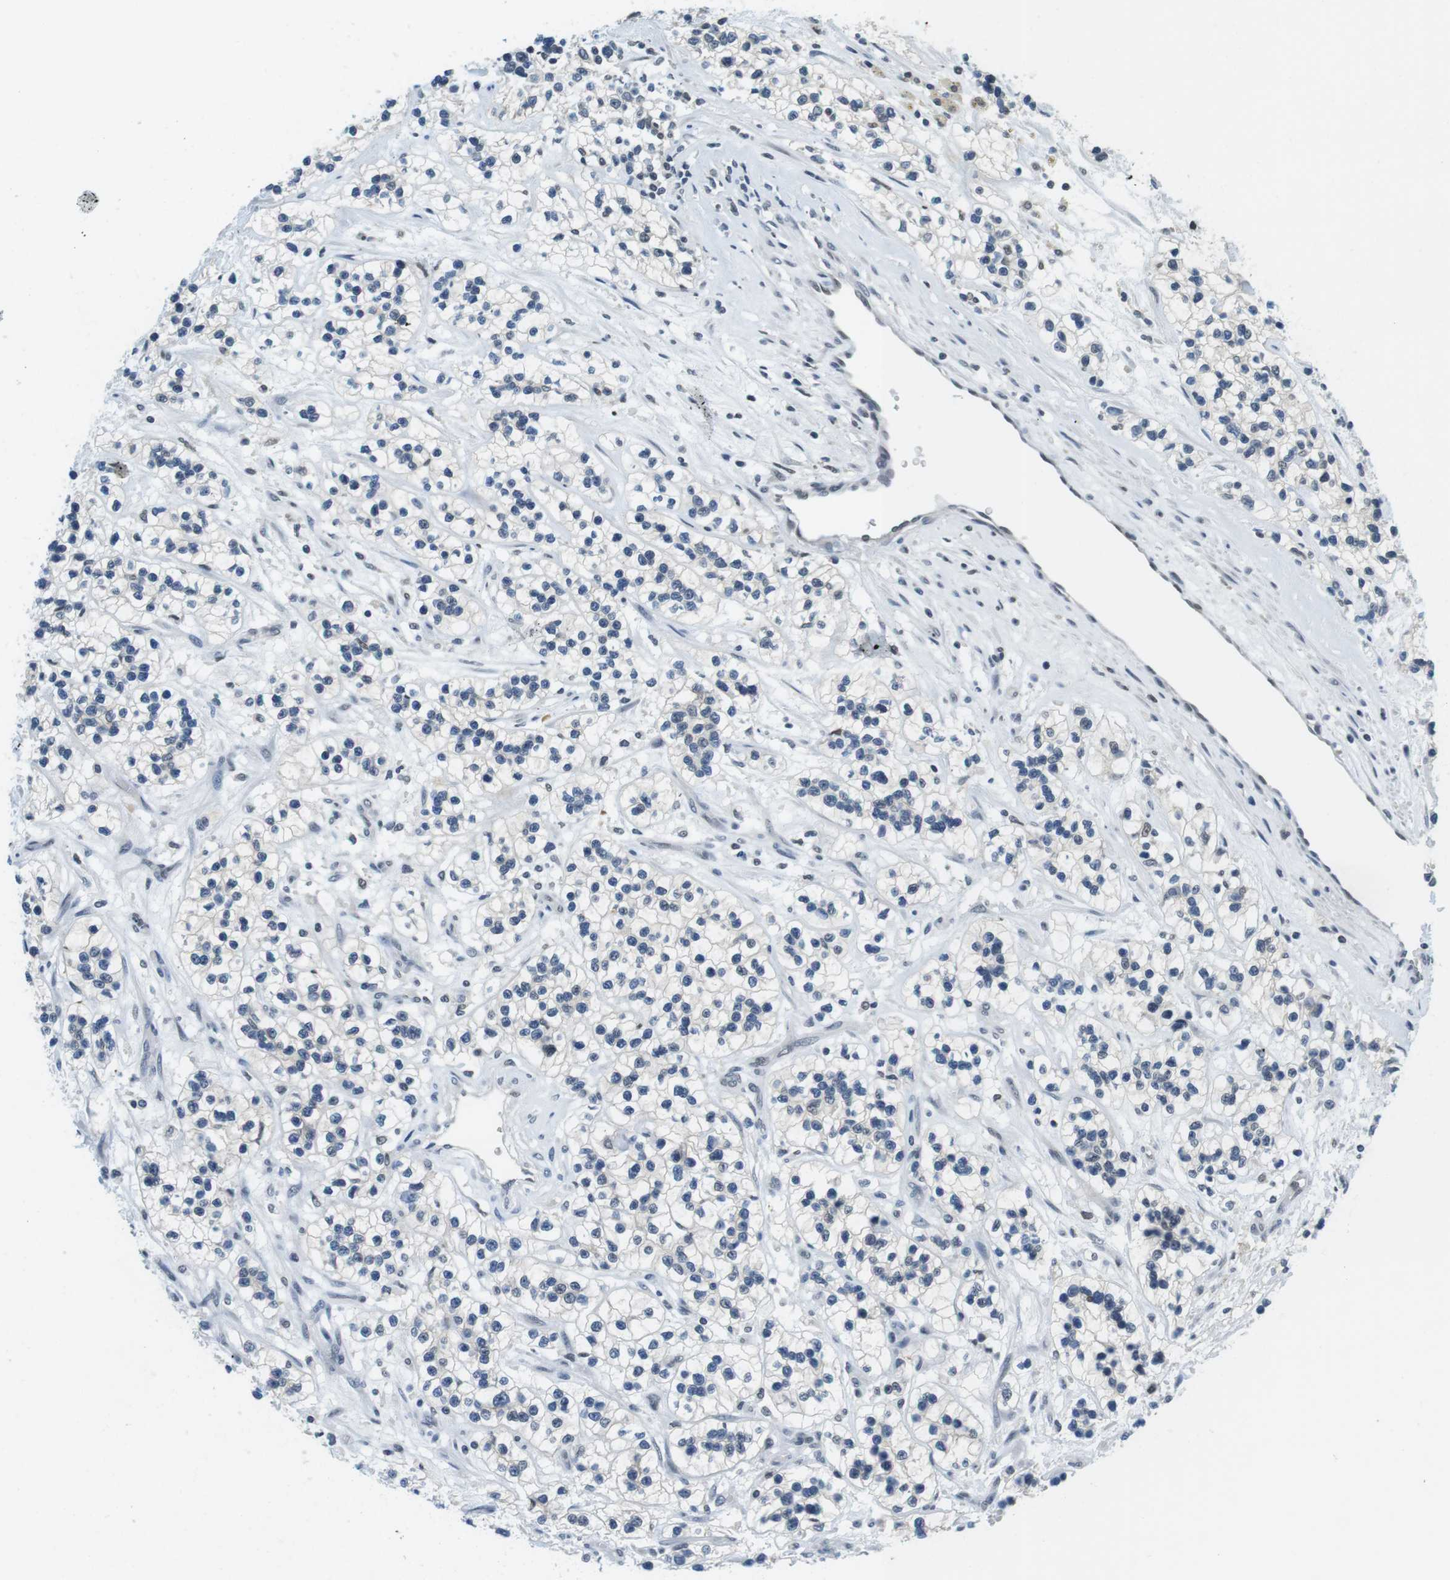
{"staining": {"intensity": "negative", "quantity": "none", "location": "none"}, "tissue": "renal cancer", "cell_type": "Tumor cells", "image_type": "cancer", "snomed": [{"axis": "morphology", "description": "Adenocarcinoma, NOS"}, {"axis": "topography", "description": "Kidney"}], "caption": "Immunohistochemistry micrograph of human renal cancer stained for a protein (brown), which exhibits no positivity in tumor cells.", "gene": "NEK4", "patient": {"sex": "female", "age": 57}}